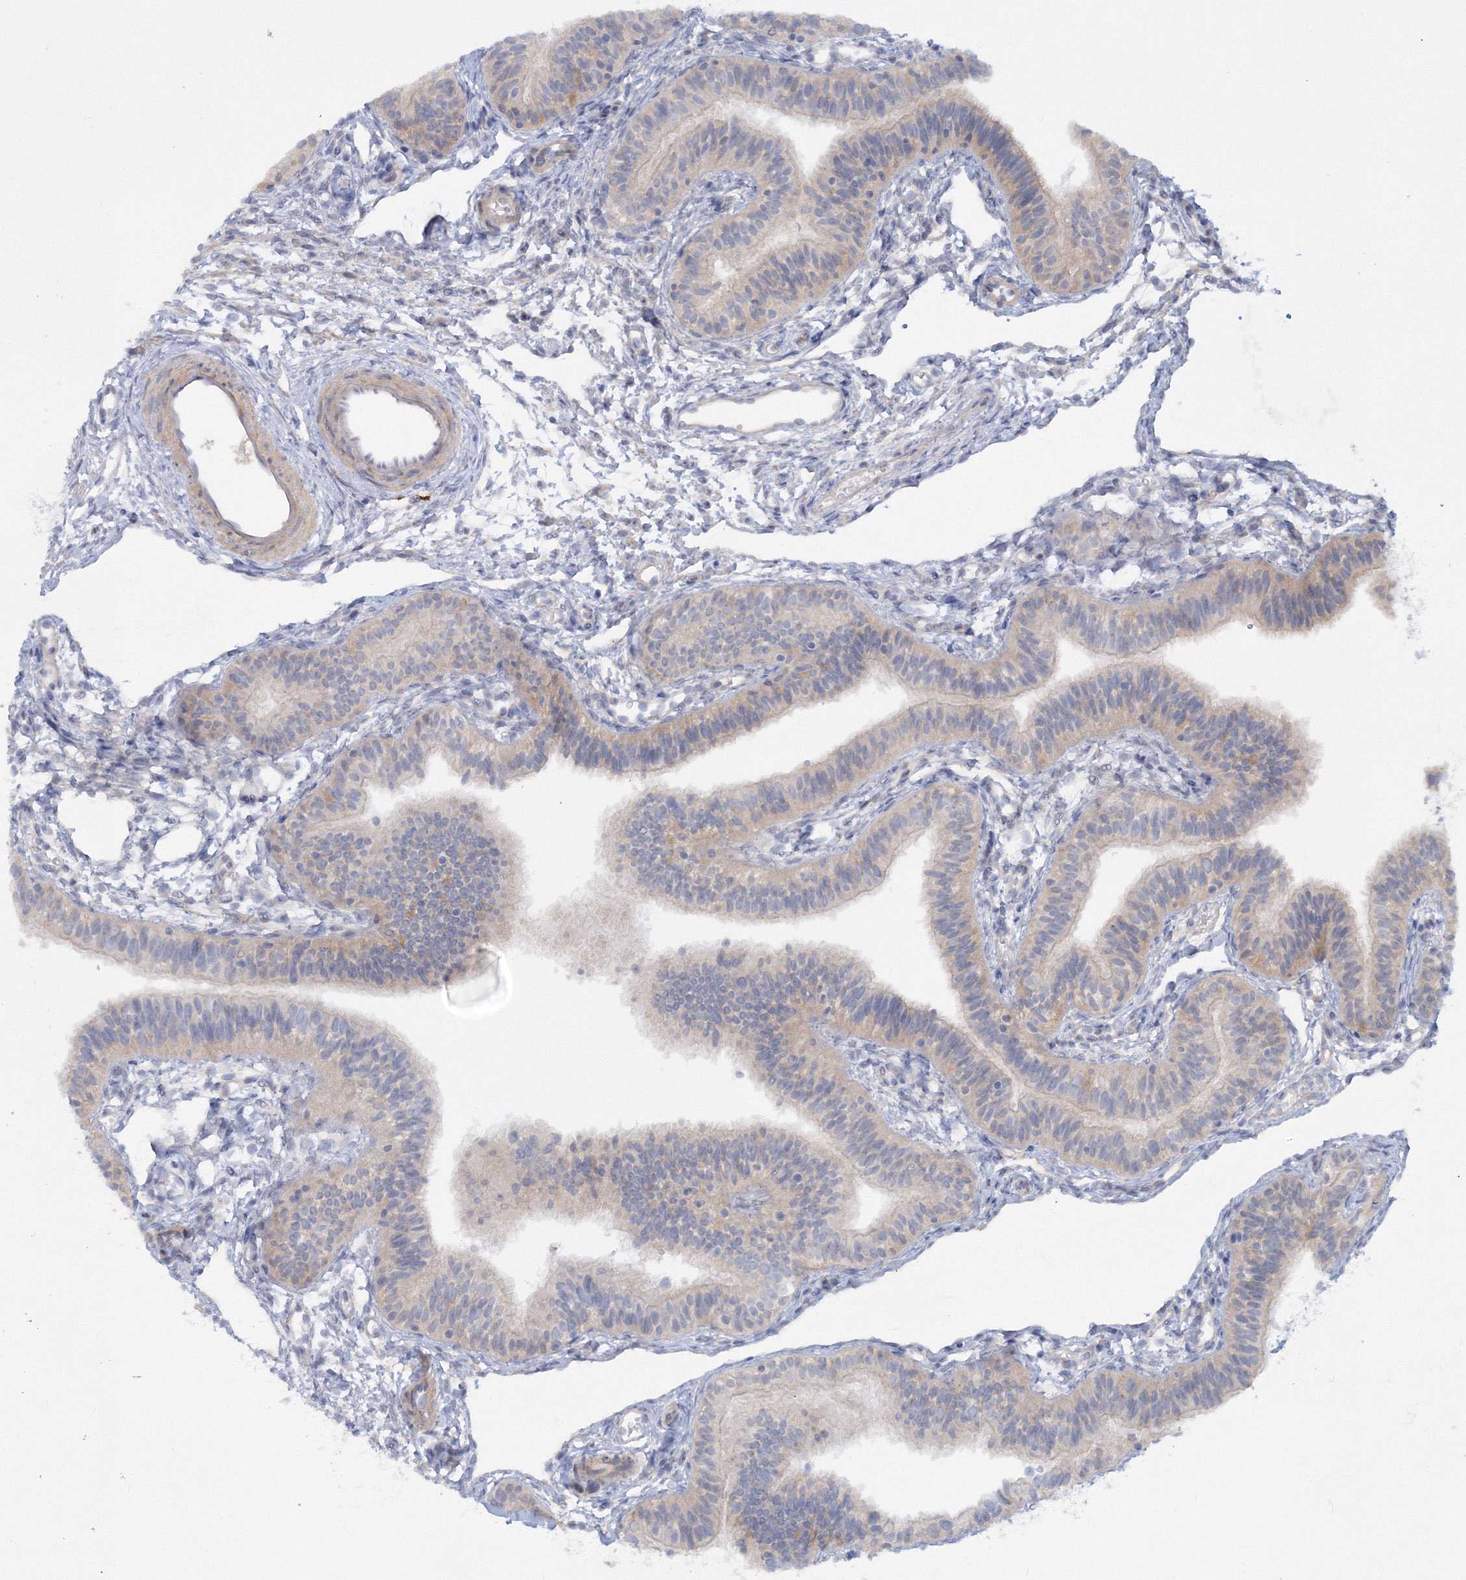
{"staining": {"intensity": "weak", "quantity": "<25%", "location": "cytoplasmic/membranous"}, "tissue": "fallopian tube", "cell_type": "Glandular cells", "image_type": "normal", "snomed": [{"axis": "morphology", "description": "Normal tissue, NOS"}, {"axis": "topography", "description": "Fallopian tube"}], "caption": "The histopathology image shows no staining of glandular cells in normal fallopian tube.", "gene": "IPMK", "patient": {"sex": "female", "age": 35}}